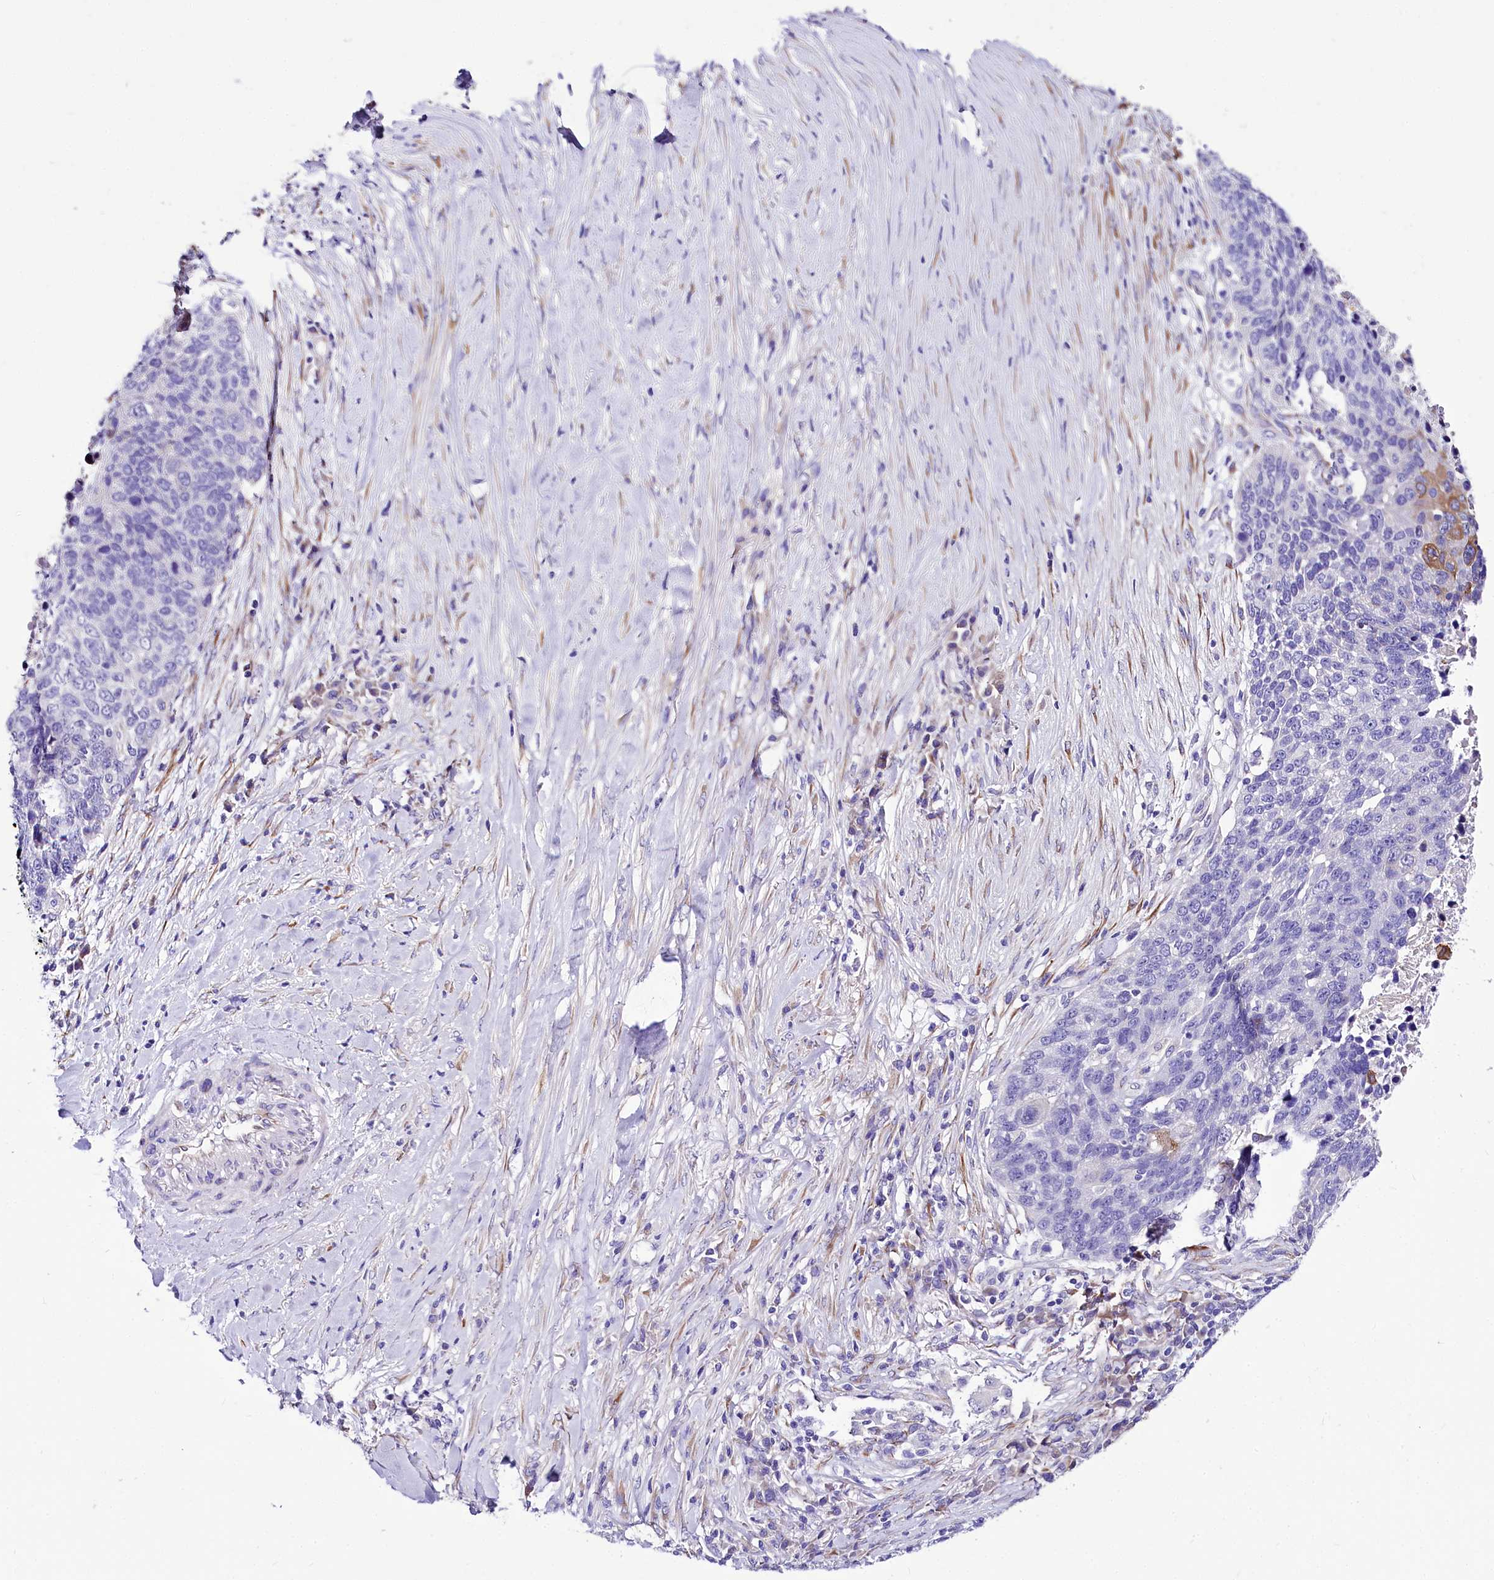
{"staining": {"intensity": "strong", "quantity": "<25%", "location": "cytoplasmic/membranous"}, "tissue": "lung cancer", "cell_type": "Tumor cells", "image_type": "cancer", "snomed": [{"axis": "morphology", "description": "Normal tissue, NOS"}, {"axis": "morphology", "description": "Squamous cell carcinoma, NOS"}, {"axis": "topography", "description": "Lymph node"}, {"axis": "topography", "description": "Lung"}], "caption": "A micrograph of human lung squamous cell carcinoma stained for a protein demonstrates strong cytoplasmic/membranous brown staining in tumor cells.", "gene": "A2ML1", "patient": {"sex": "male", "age": 66}}